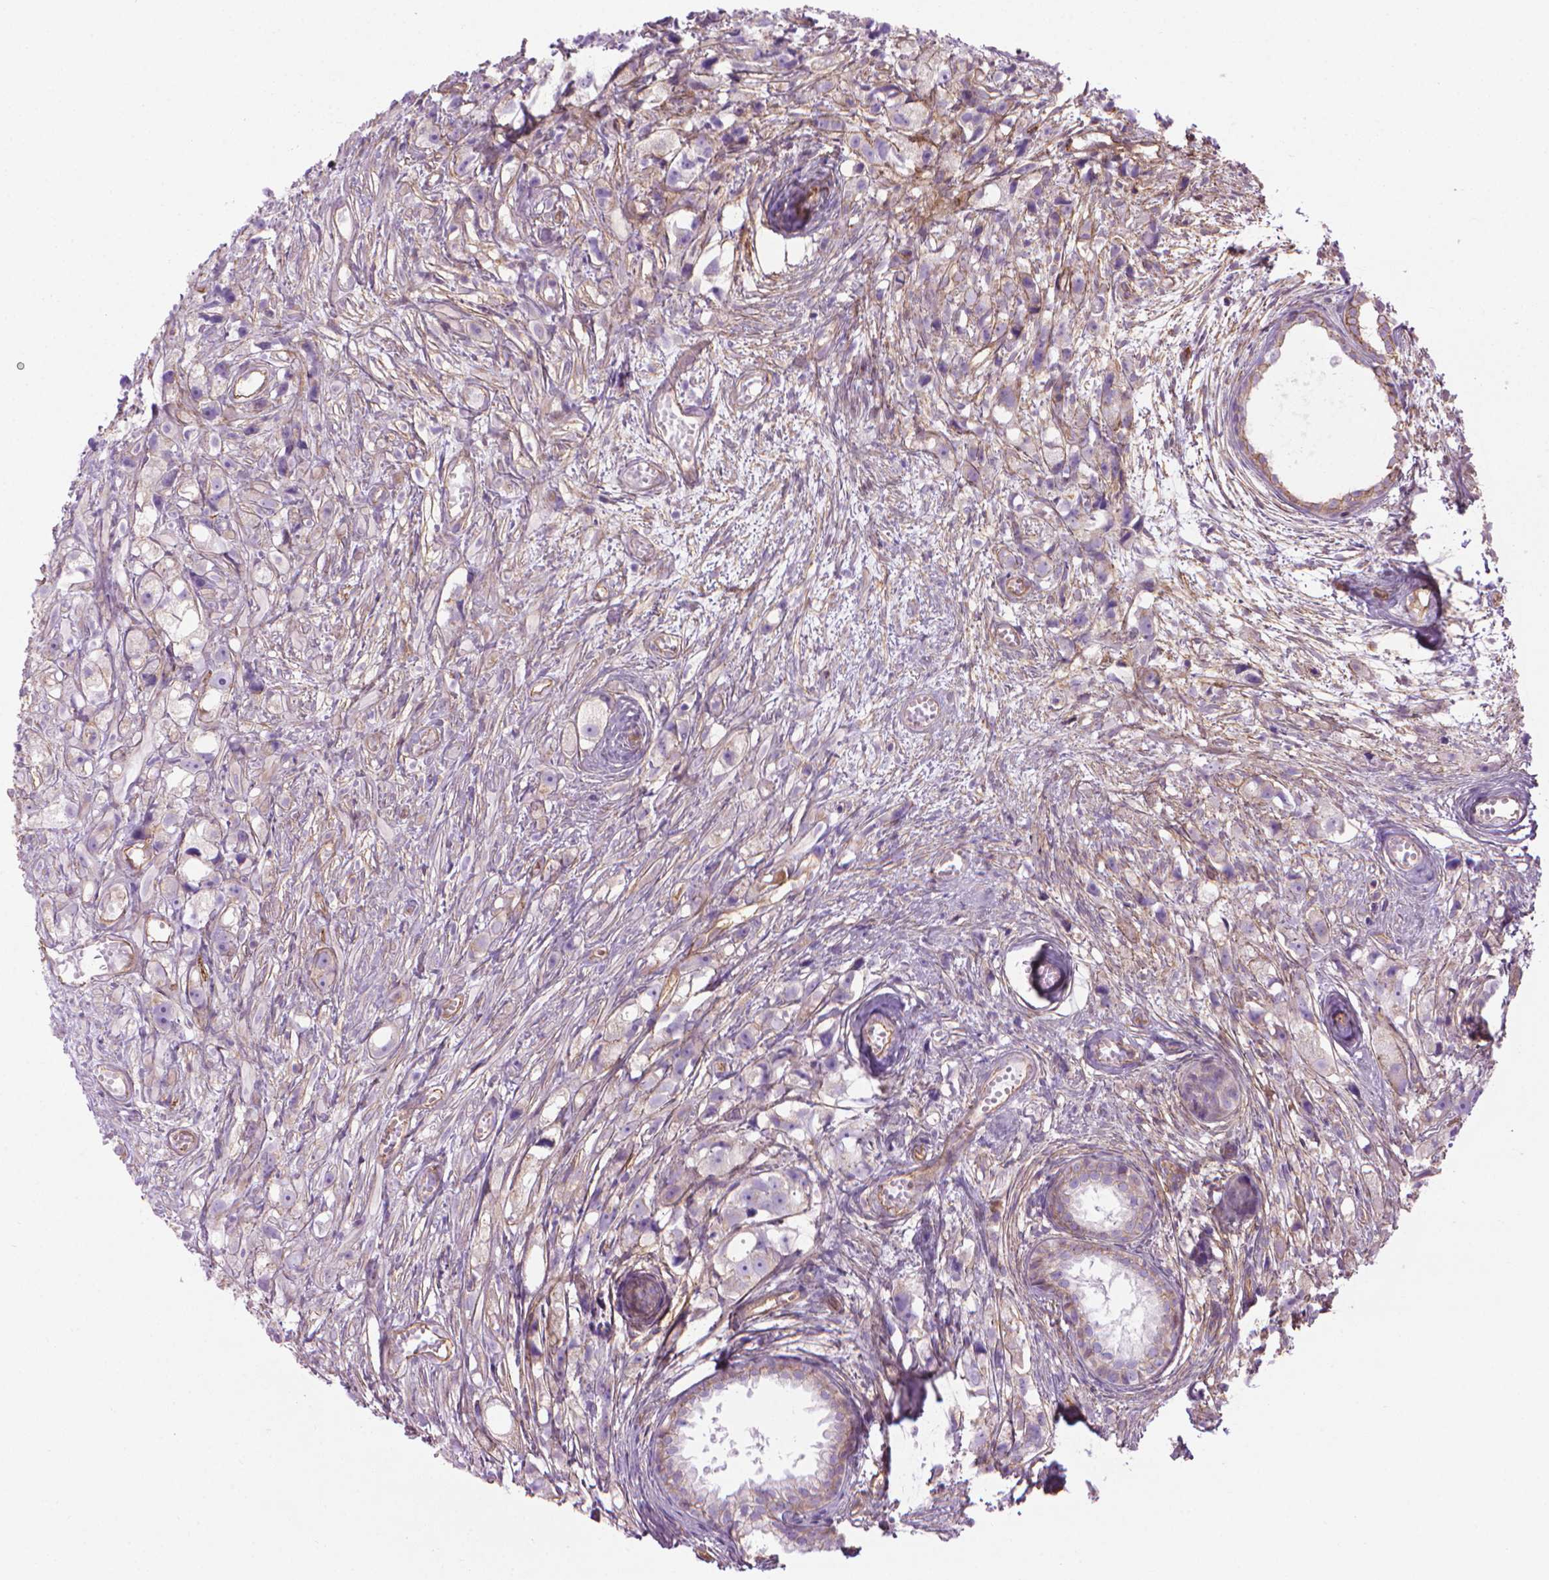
{"staining": {"intensity": "negative", "quantity": "none", "location": "none"}, "tissue": "prostate cancer", "cell_type": "Tumor cells", "image_type": "cancer", "snomed": [{"axis": "morphology", "description": "Adenocarcinoma, High grade"}, {"axis": "topography", "description": "Prostate"}], "caption": "DAB (3,3'-diaminobenzidine) immunohistochemical staining of human prostate adenocarcinoma (high-grade) demonstrates no significant positivity in tumor cells.", "gene": "TENT5A", "patient": {"sex": "male", "age": 75}}